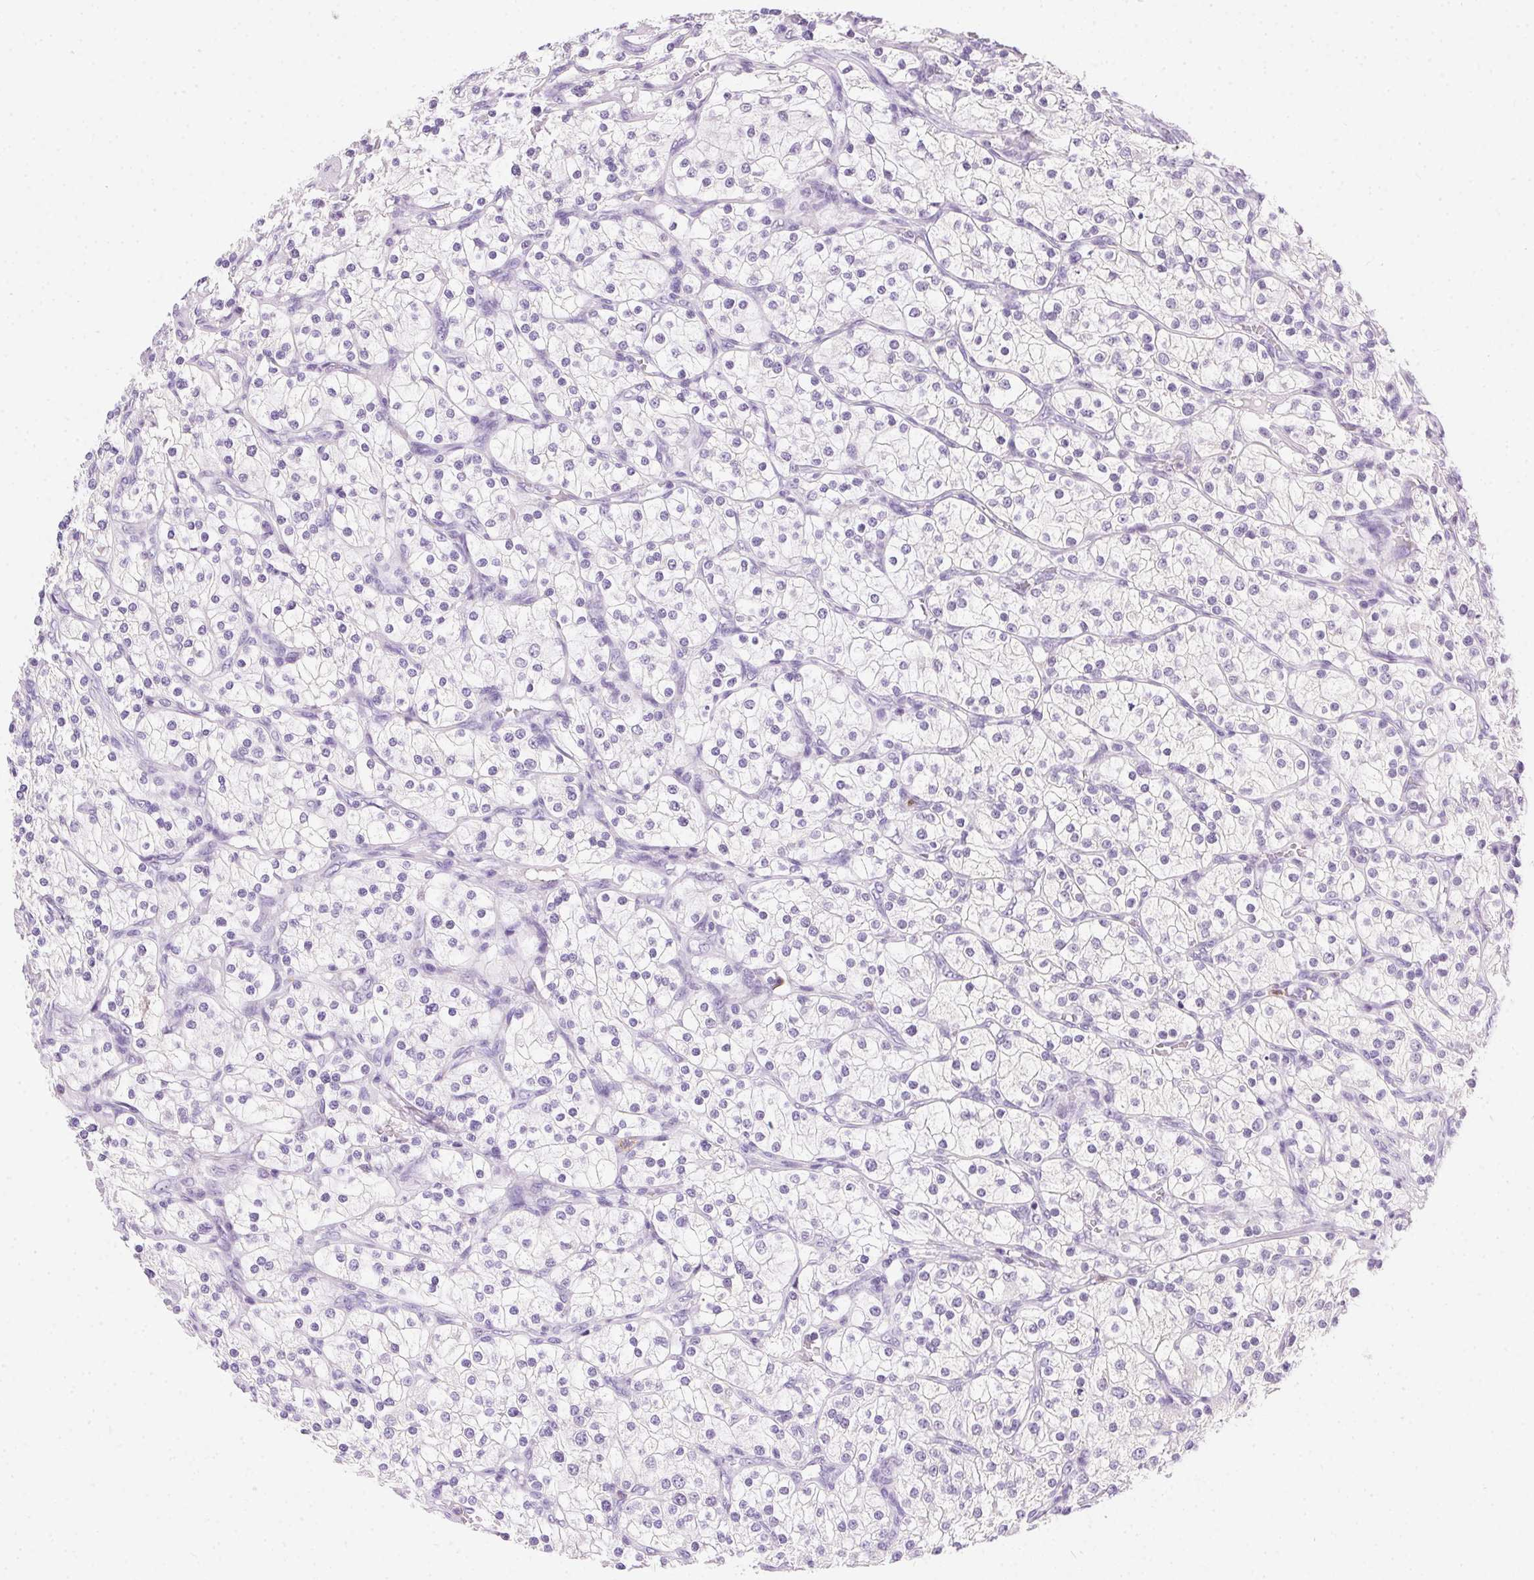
{"staining": {"intensity": "negative", "quantity": "none", "location": "none"}, "tissue": "renal cancer", "cell_type": "Tumor cells", "image_type": "cancer", "snomed": [{"axis": "morphology", "description": "Adenocarcinoma, NOS"}, {"axis": "topography", "description": "Kidney"}], "caption": "An image of renal adenocarcinoma stained for a protein demonstrates no brown staining in tumor cells.", "gene": "SSTR4", "patient": {"sex": "male", "age": 80}}